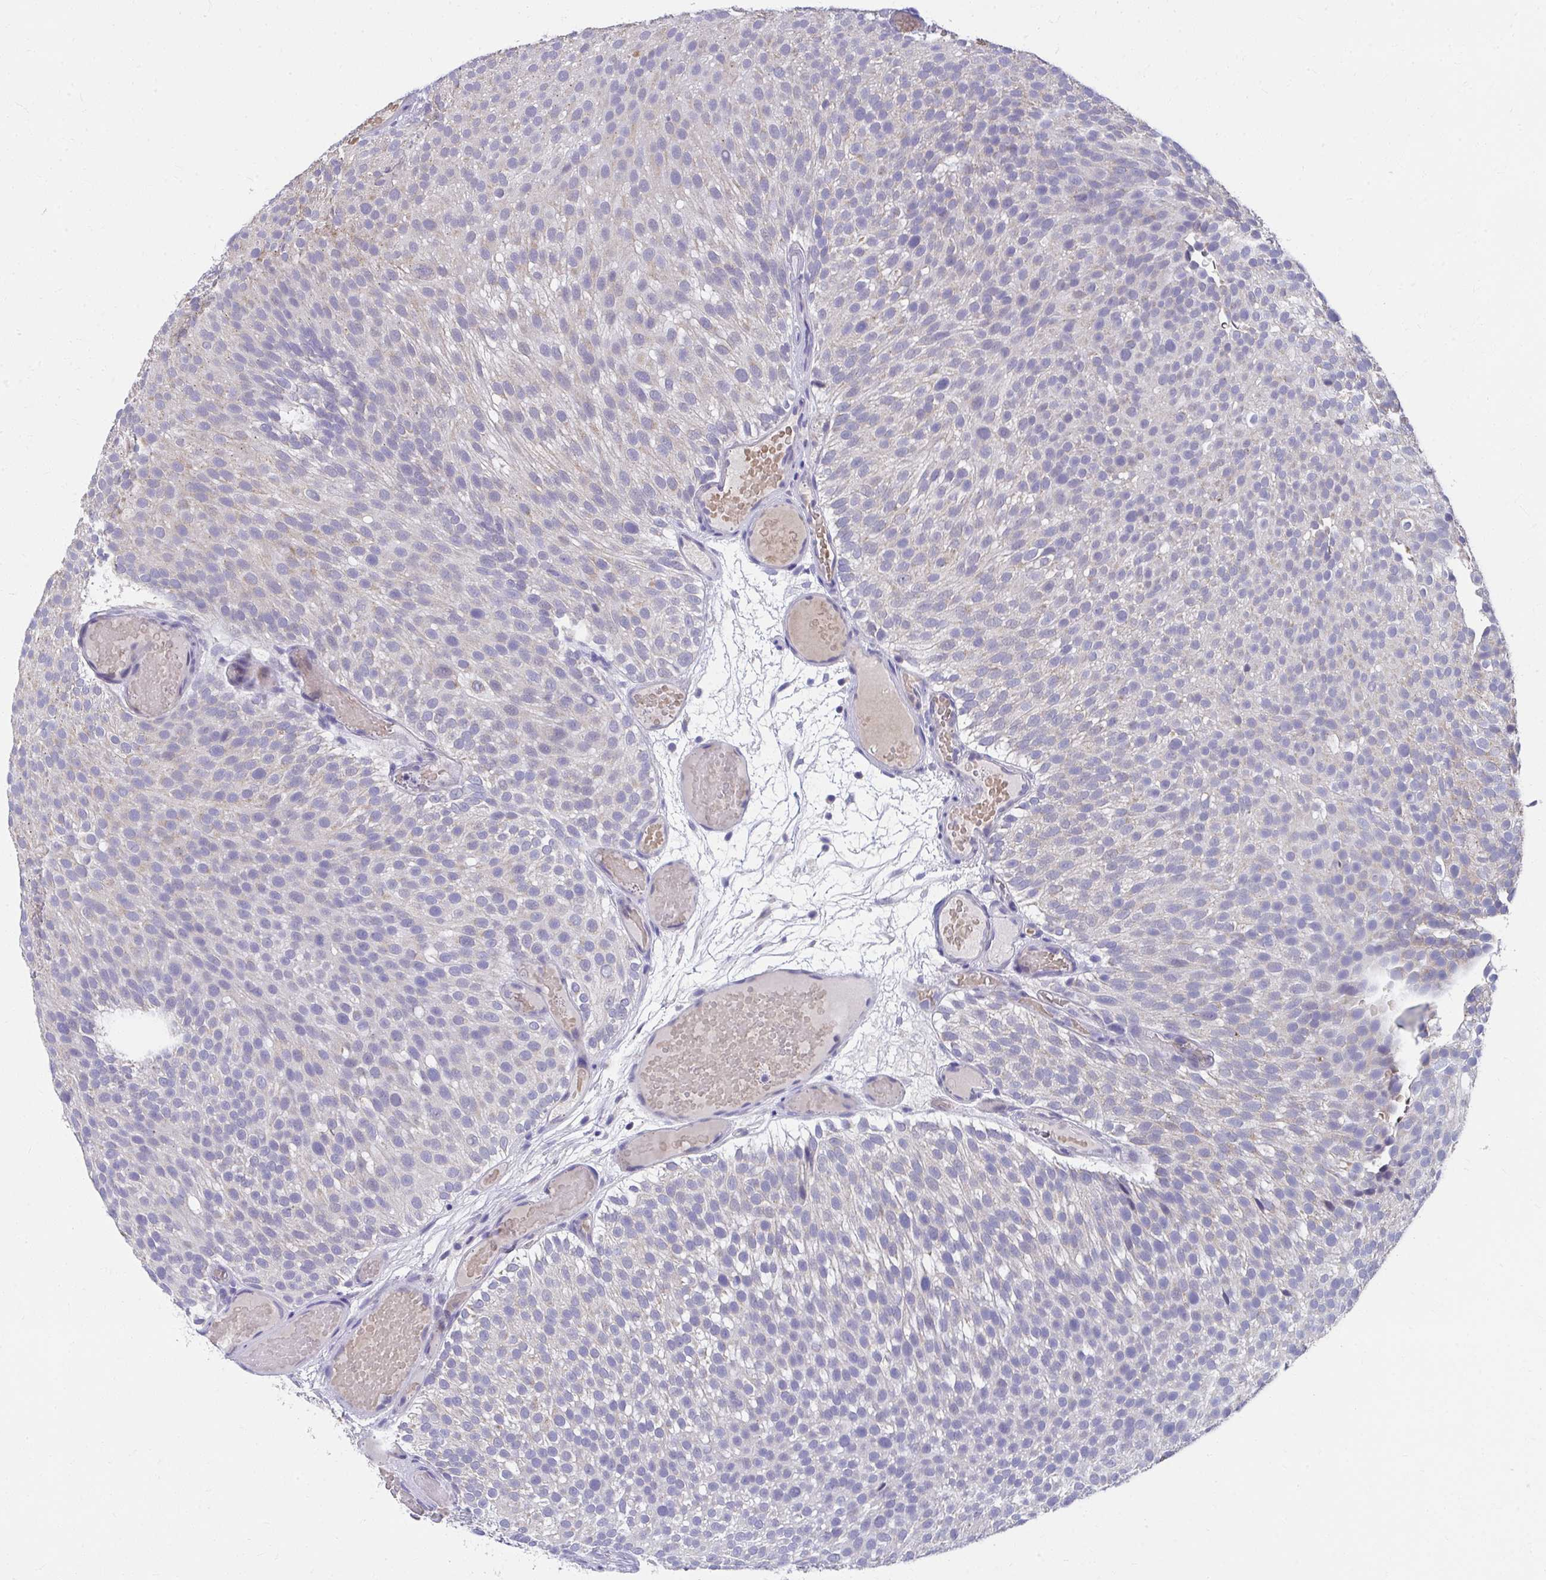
{"staining": {"intensity": "weak", "quantity": "<25%", "location": "cytoplasmic/membranous"}, "tissue": "urothelial cancer", "cell_type": "Tumor cells", "image_type": "cancer", "snomed": [{"axis": "morphology", "description": "Urothelial carcinoma, Low grade"}, {"axis": "topography", "description": "Urinary bladder"}], "caption": "A high-resolution micrograph shows immunohistochemistry (IHC) staining of urothelial cancer, which exhibits no significant staining in tumor cells.", "gene": "TMPRSS2", "patient": {"sex": "male", "age": 78}}